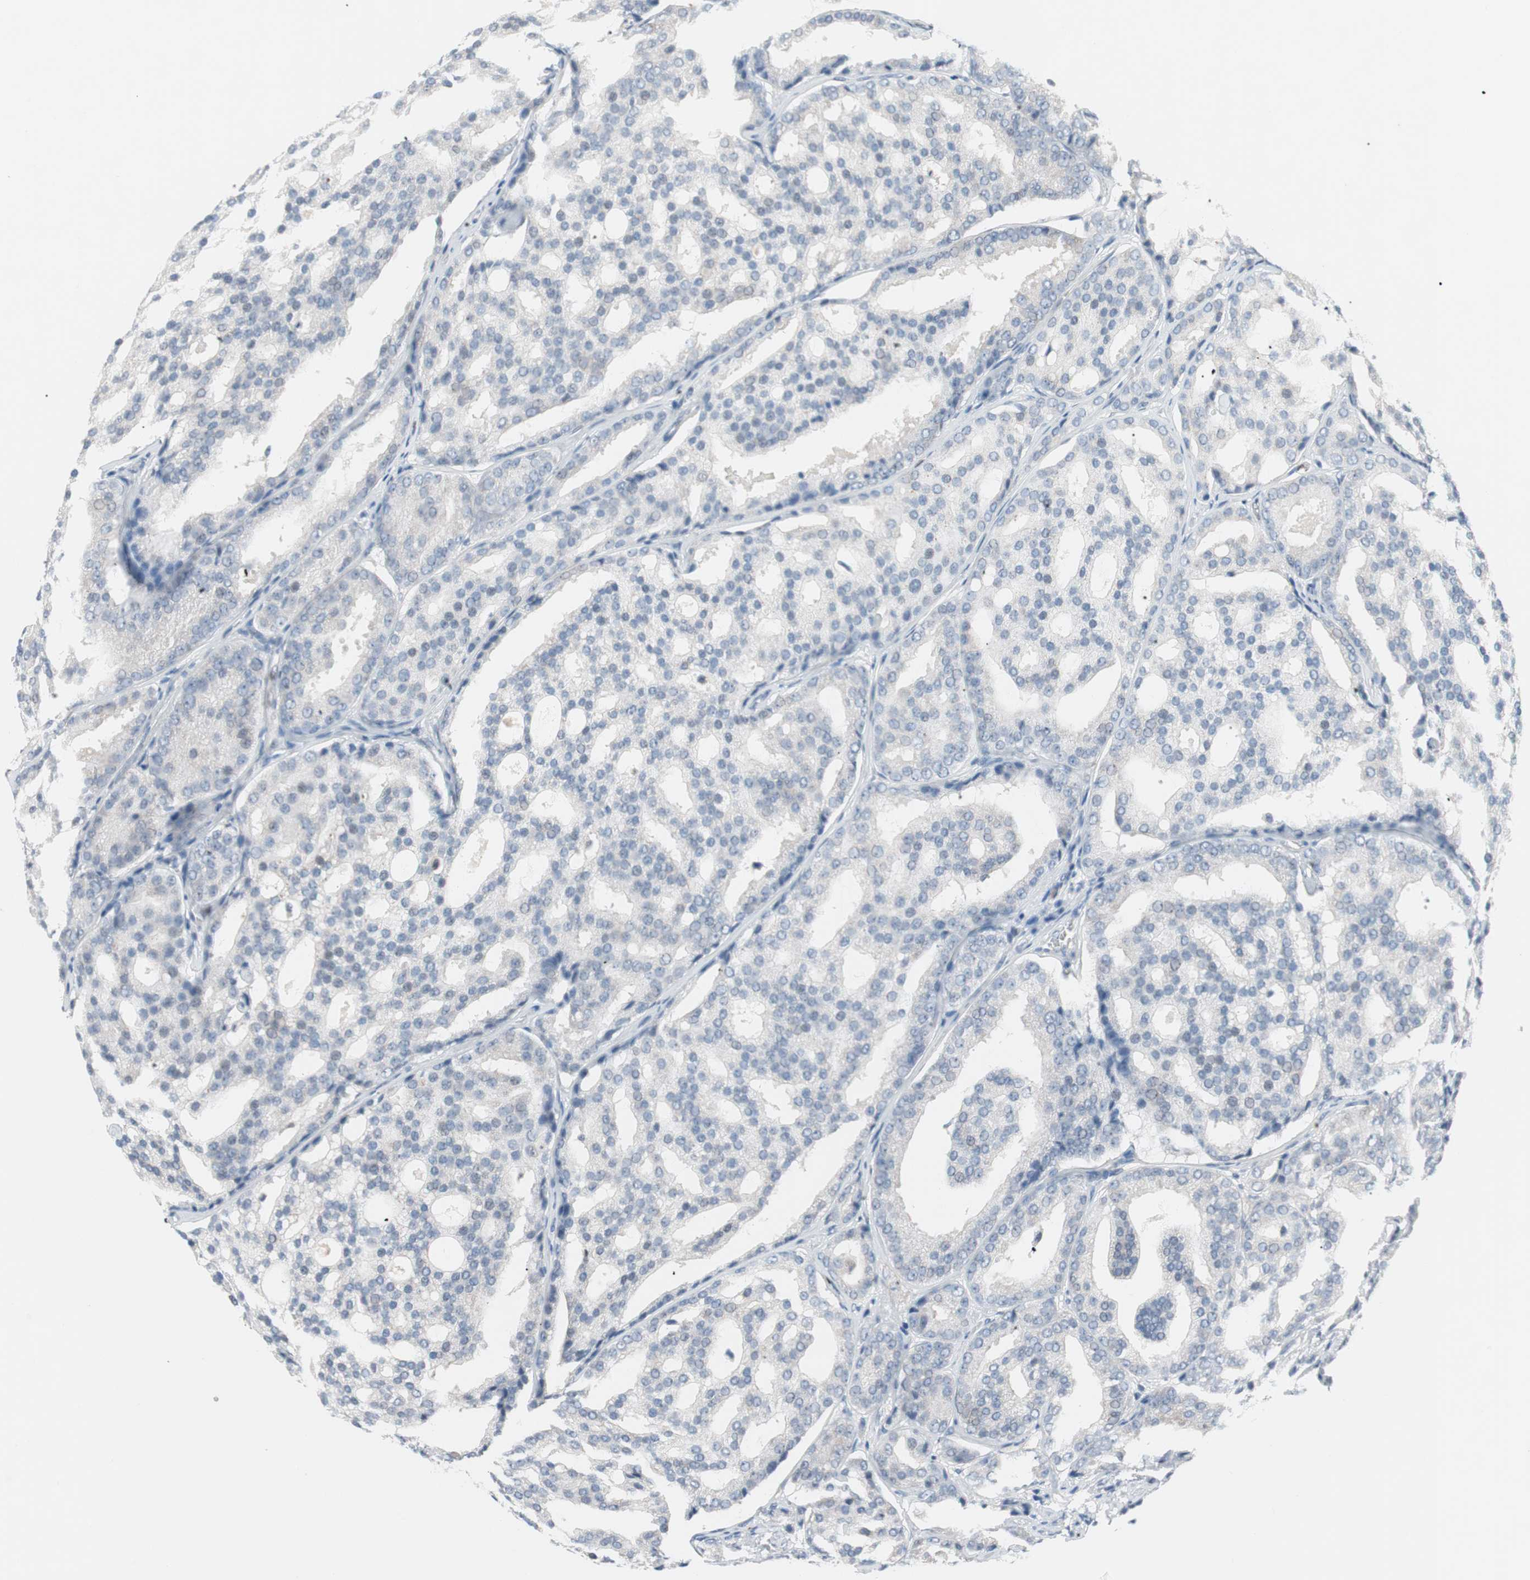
{"staining": {"intensity": "weak", "quantity": "<25%", "location": "cytoplasmic/membranous,nuclear"}, "tissue": "prostate cancer", "cell_type": "Tumor cells", "image_type": "cancer", "snomed": [{"axis": "morphology", "description": "Adenocarcinoma, High grade"}, {"axis": "topography", "description": "Prostate"}], "caption": "Prostate cancer (adenocarcinoma (high-grade)) was stained to show a protein in brown. There is no significant staining in tumor cells. (DAB (3,3'-diaminobenzidine) immunohistochemistry (IHC) with hematoxylin counter stain).", "gene": "FOSL1", "patient": {"sex": "male", "age": 64}}